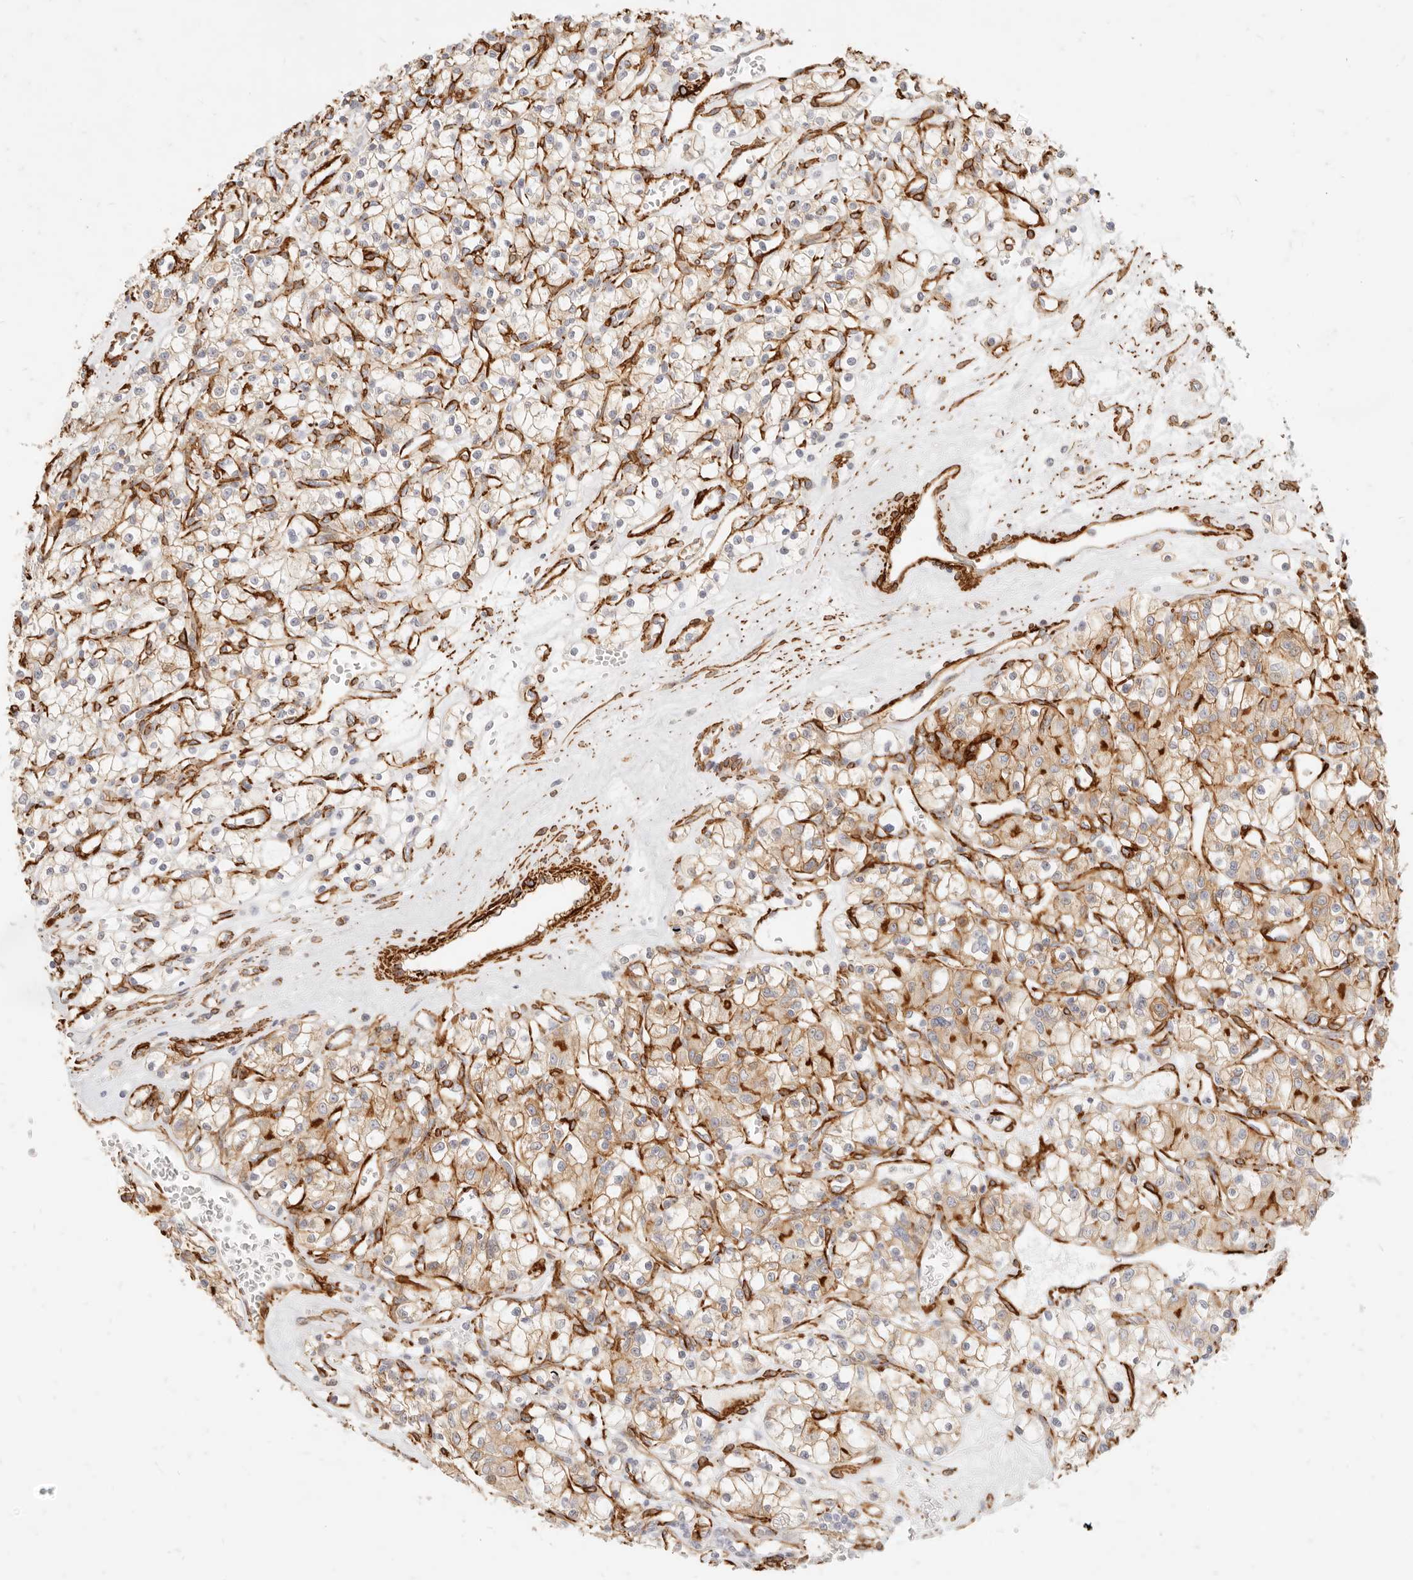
{"staining": {"intensity": "weak", "quantity": "25%-75%", "location": "cytoplasmic/membranous"}, "tissue": "renal cancer", "cell_type": "Tumor cells", "image_type": "cancer", "snomed": [{"axis": "morphology", "description": "Adenocarcinoma, NOS"}, {"axis": "topography", "description": "Kidney"}], "caption": "IHC staining of renal cancer, which exhibits low levels of weak cytoplasmic/membranous positivity in about 25%-75% of tumor cells indicating weak cytoplasmic/membranous protein positivity. The staining was performed using DAB (brown) for protein detection and nuclei were counterstained in hematoxylin (blue).", "gene": "TMTC2", "patient": {"sex": "female", "age": 59}}